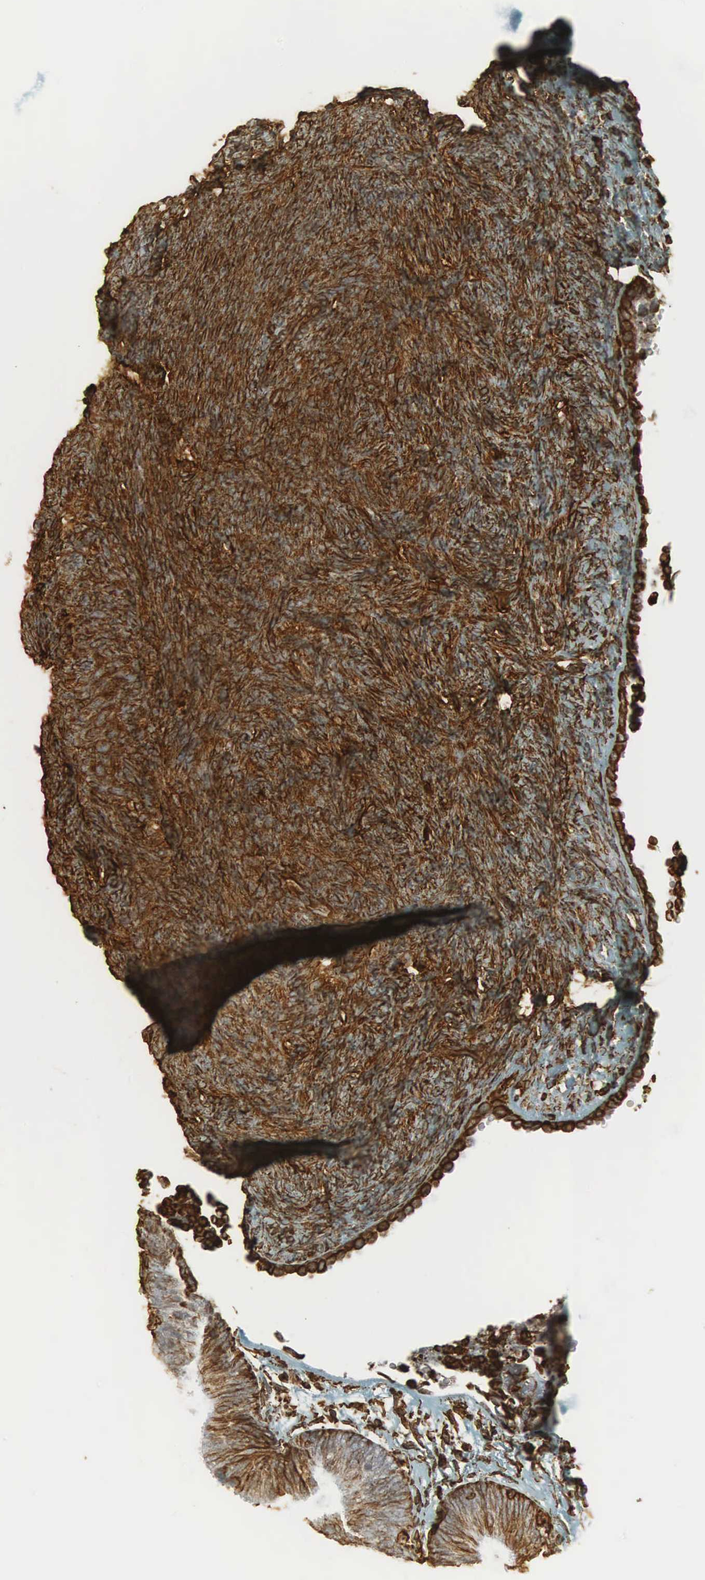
{"staining": {"intensity": "moderate", "quantity": "25%-75%", "location": "cytoplasmic/membranous"}, "tissue": "ovarian cancer", "cell_type": "Tumor cells", "image_type": "cancer", "snomed": [{"axis": "morphology", "description": "Carcinoma, endometroid"}, {"axis": "topography", "description": "Ovary"}], "caption": "Protein staining by IHC shows moderate cytoplasmic/membranous staining in about 25%-75% of tumor cells in ovarian cancer.", "gene": "VIM", "patient": {"sex": "female", "age": 52}}